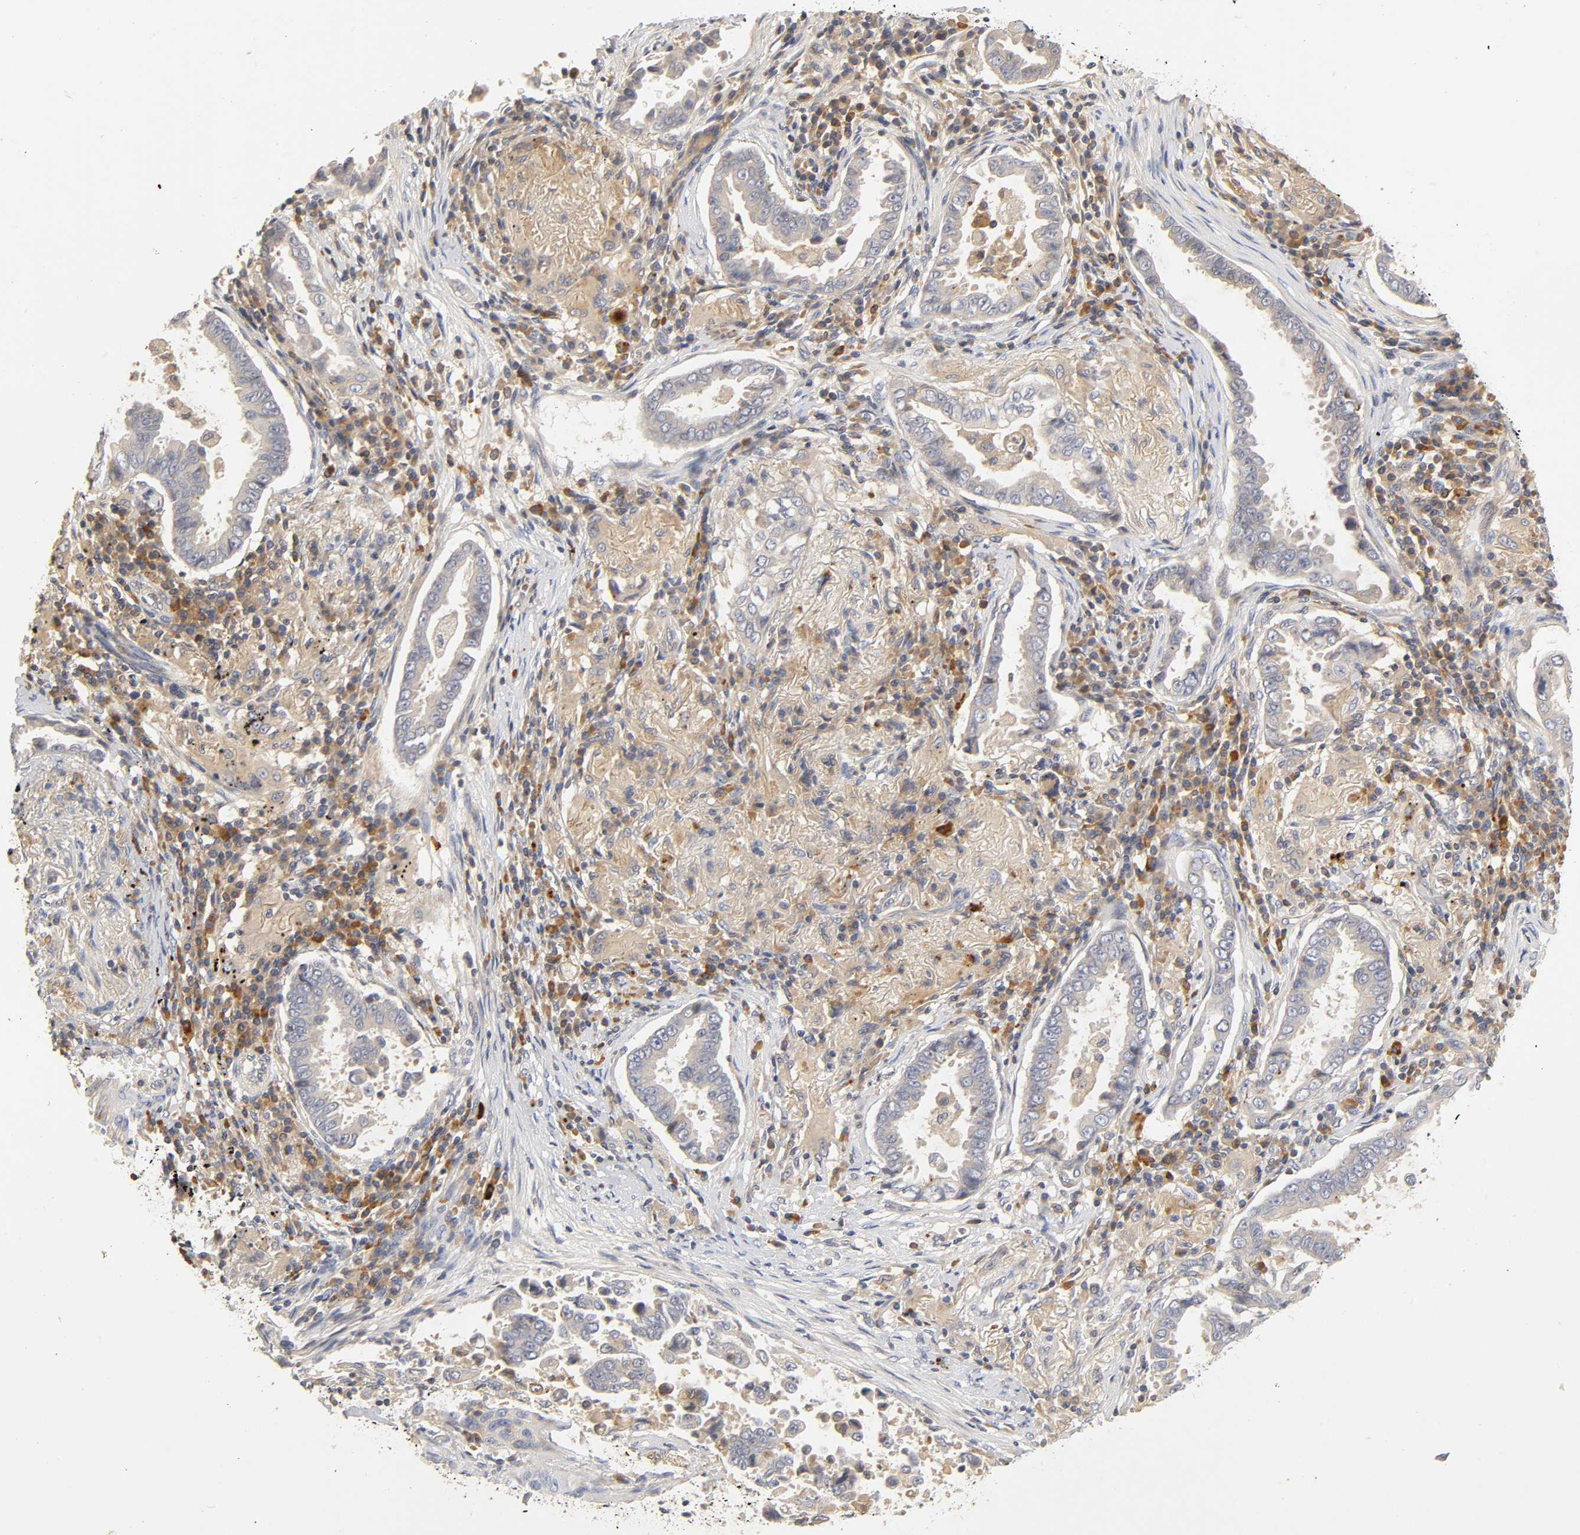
{"staining": {"intensity": "negative", "quantity": "none", "location": "none"}, "tissue": "lung cancer", "cell_type": "Tumor cells", "image_type": "cancer", "snomed": [{"axis": "morphology", "description": "Normal tissue, NOS"}, {"axis": "morphology", "description": "Inflammation, NOS"}, {"axis": "morphology", "description": "Adenocarcinoma, NOS"}, {"axis": "topography", "description": "Lung"}], "caption": "Lung adenocarcinoma stained for a protein using immunohistochemistry (IHC) exhibits no staining tumor cells.", "gene": "RHOA", "patient": {"sex": "female", "age": 64}}